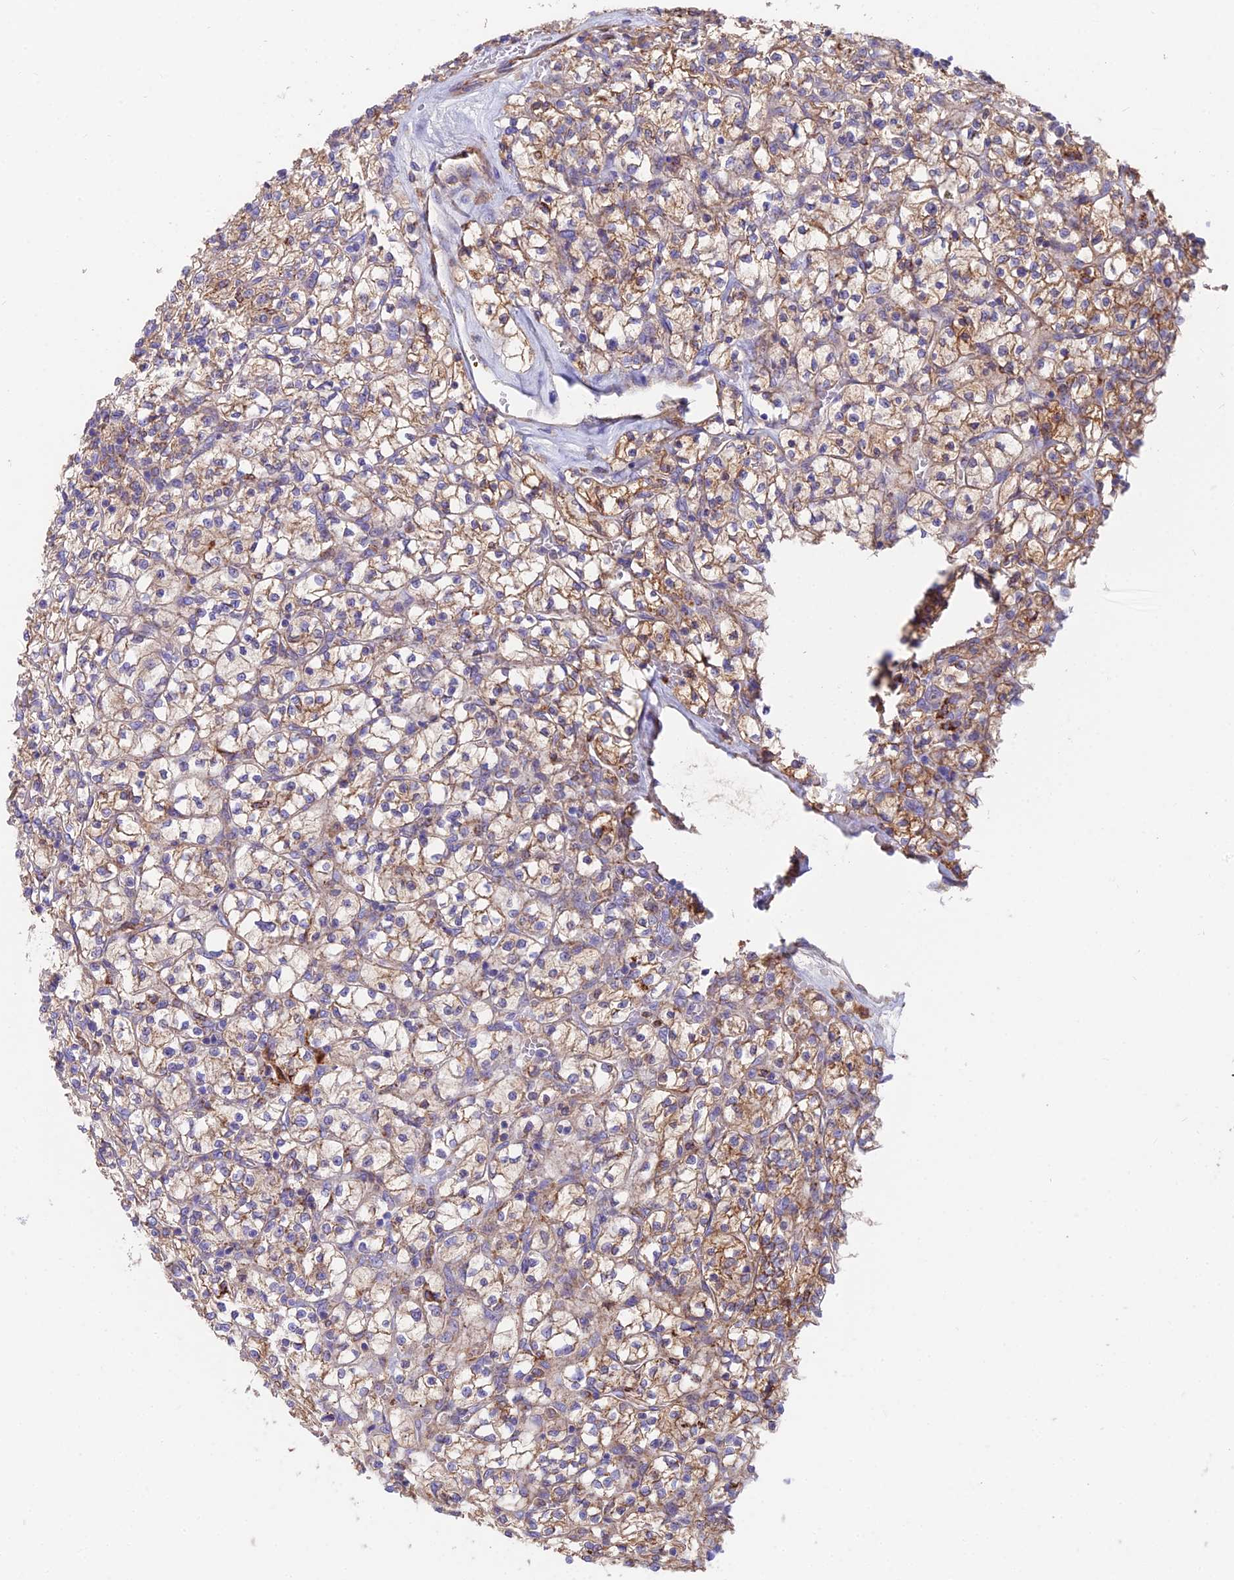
{"staining": {"intensity": "moderate", "quantity": ">75%", "location": "cytoplasmic/membranous"}, "tissue": "renal cancer", "cell_type": "Tumor cells", "image_type": "cancer", "snomed": [{"axis": "morphology", "description": "Adenocarcinoma, NOS"}, {"axis": "topography", "description": "Kidney"}], "caption": "High-power microscopy captured an immunohistochemistry (IHC) image of renal adenocarcinoma, revealing moderate cytoplasmic/membranous staining in approximately >75% of tumor cells.", "gene": "TIGD6", "patient": {"sex": "female", "age": 64}}